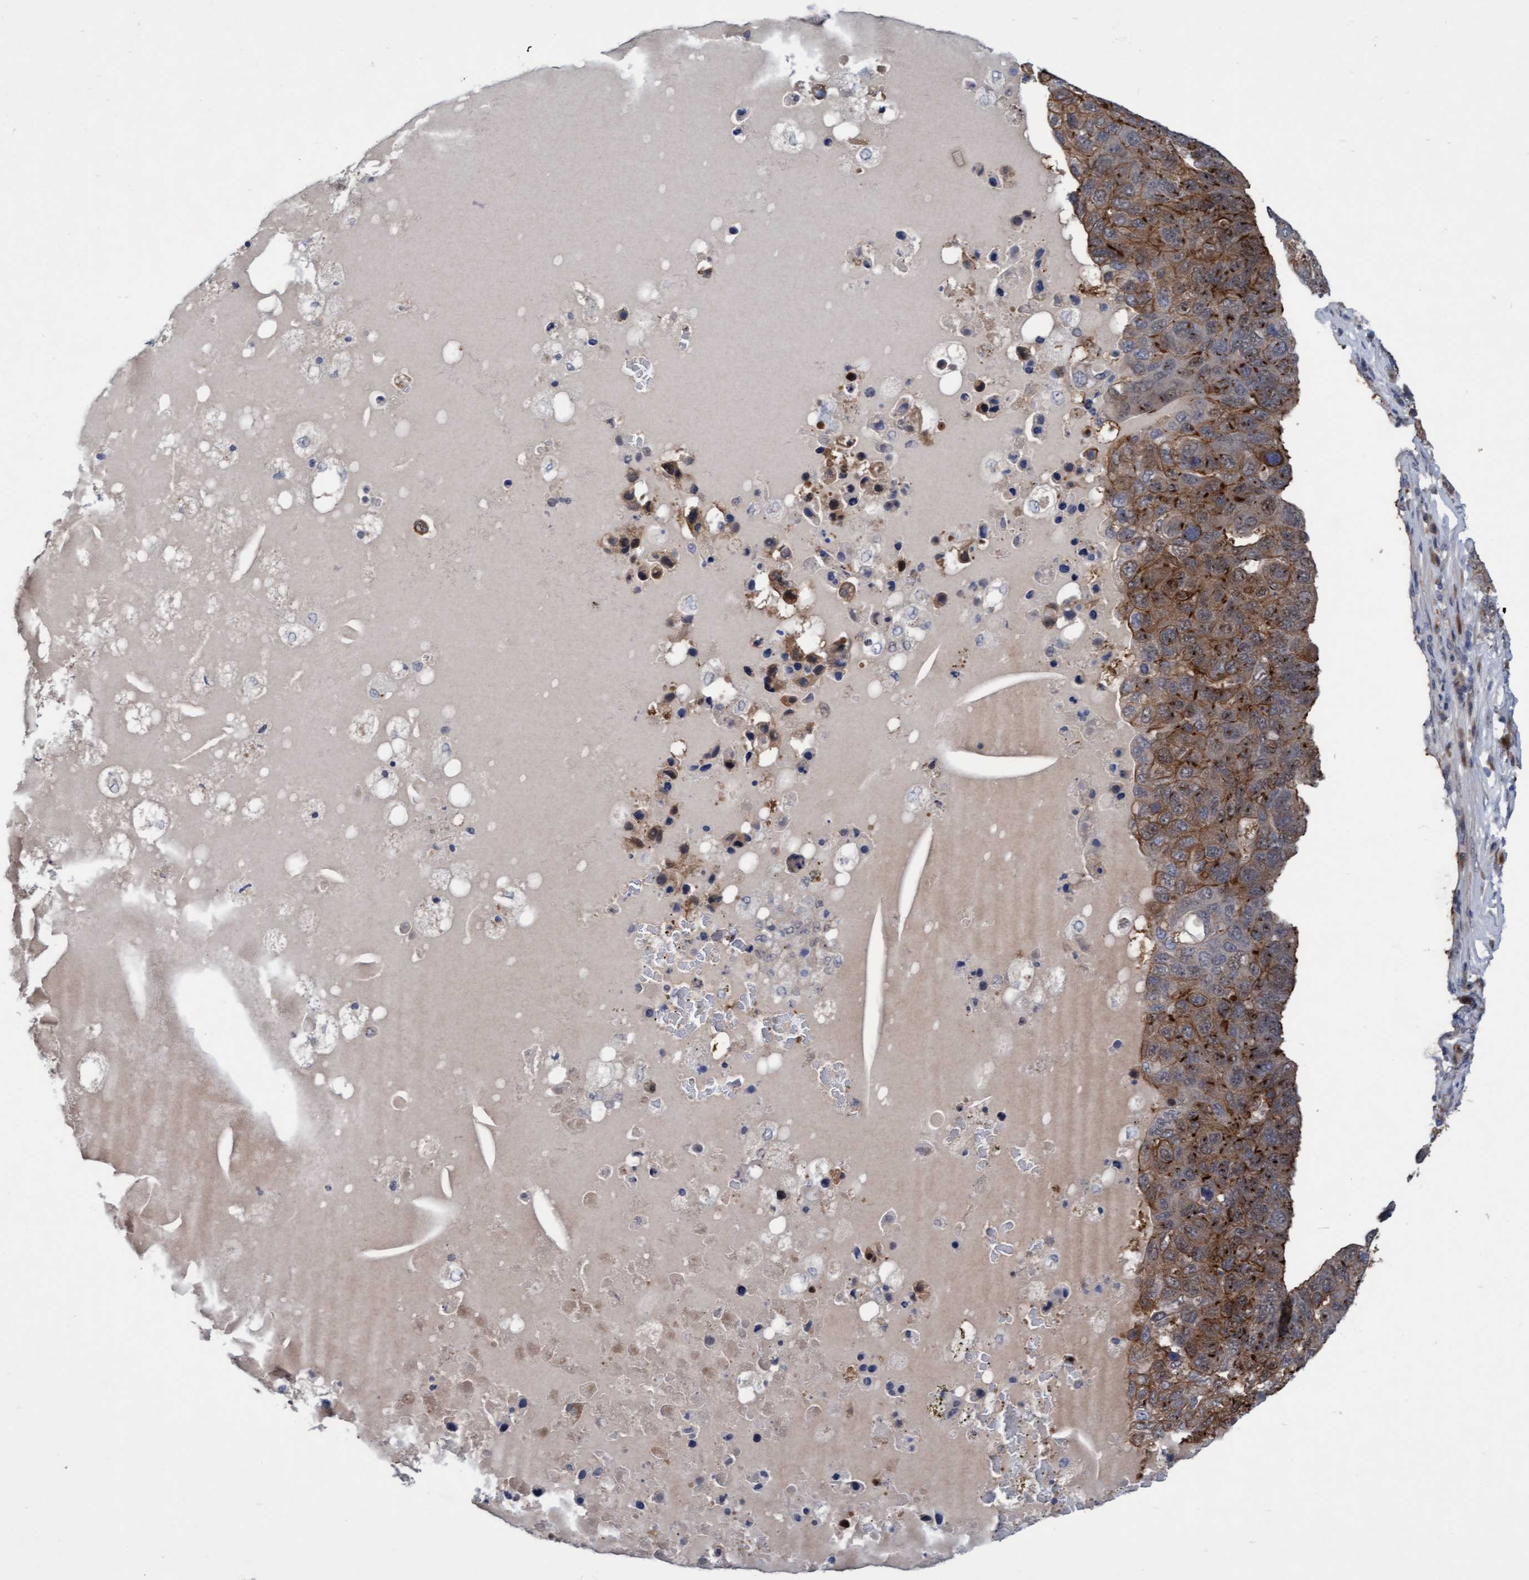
{"staining": {"intensity": "moderate", "quantity": ">75%", "location": "cytoplasmic/membranous"}, "tissue": "pancreatic cancer", "cell_type": "Tumor cells", "image_type": "cancer", "snomed": [{"axis": "morphology", "description": "Adenocarcinoma, NOS"}, {"axis": "topography", "description": "Pancreas"}], "caption": "Pancreatic cancer tissue demonstrates moderate cytoplasmic/membranous expression in approximately >75% of tumor cells The protein of interest is shown in brown color, while the nuclei are stained blue.", "gene": "RAP1GAP2", "patient": {"sex": "female", "age": 61}}